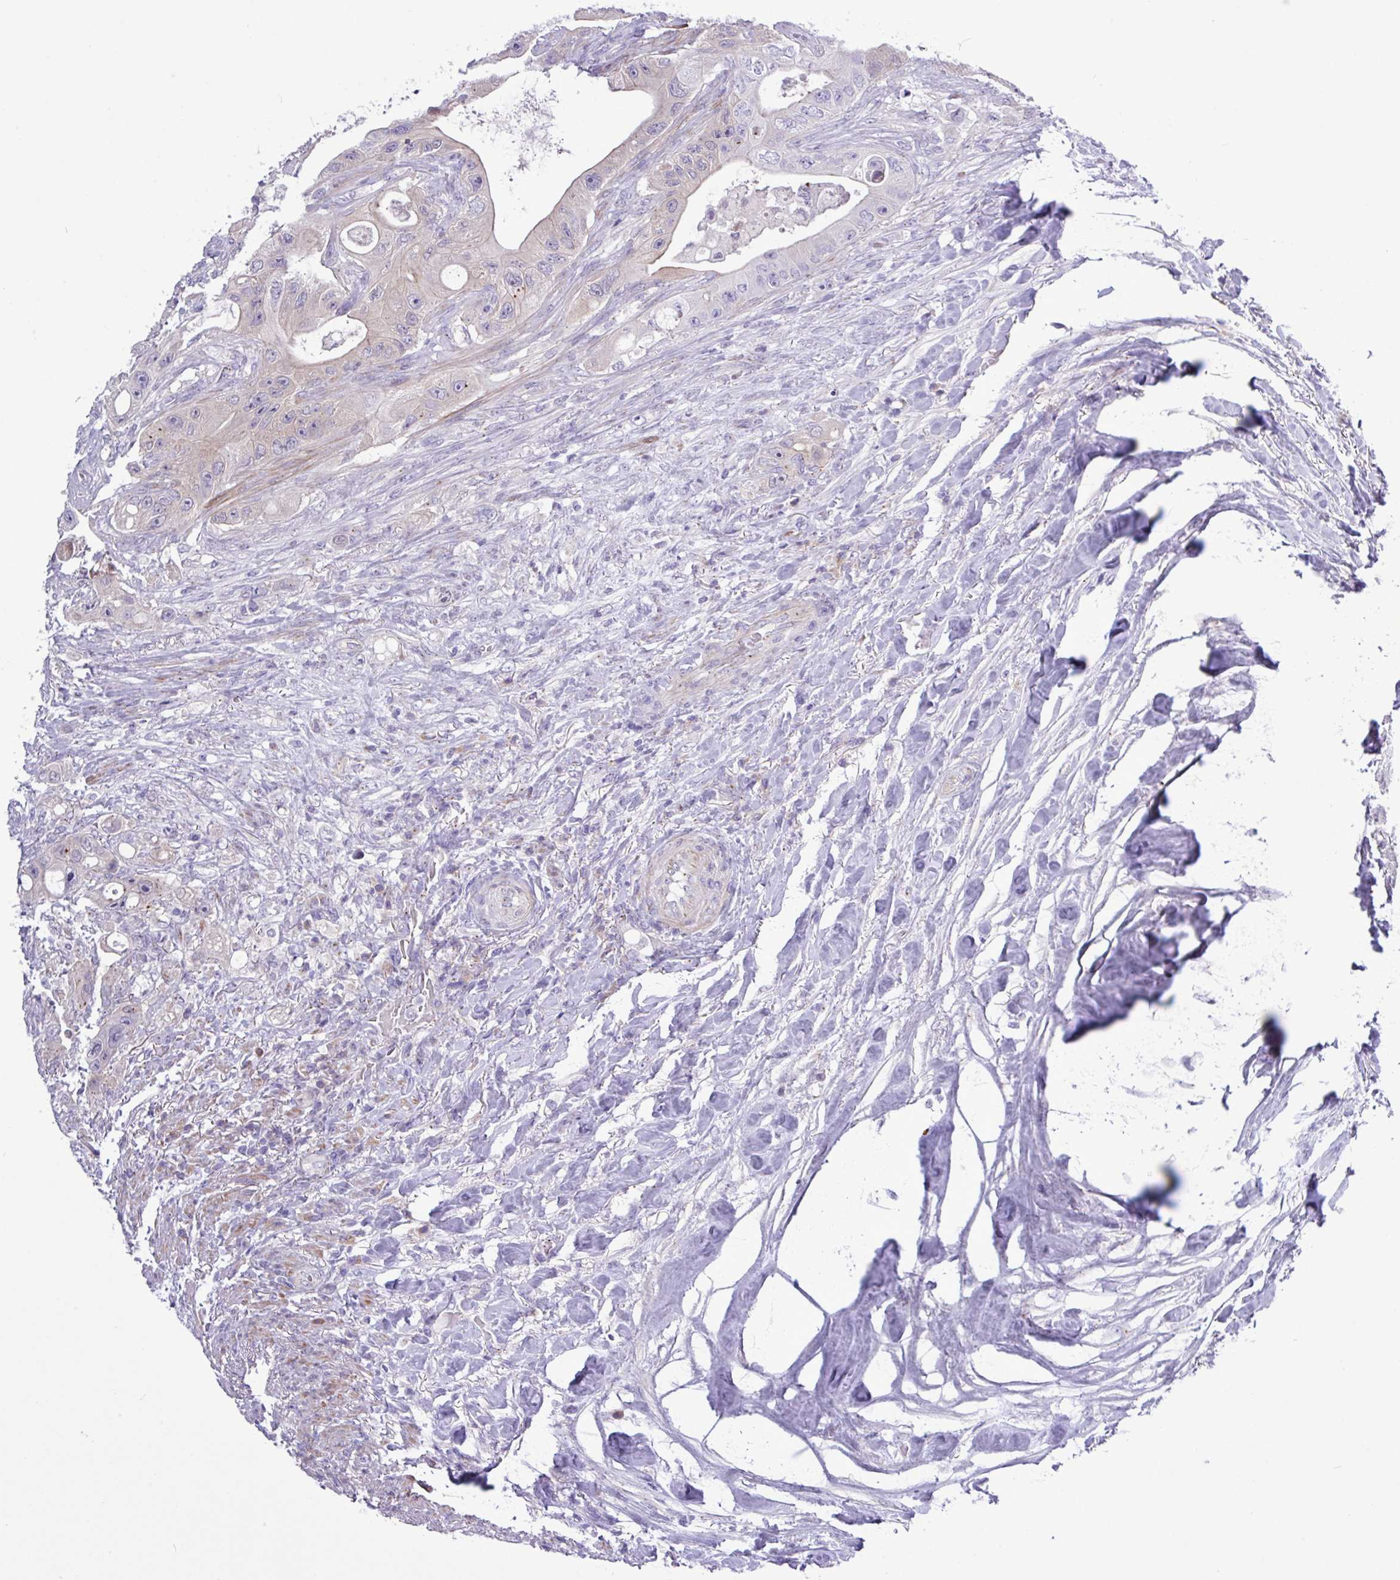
{"staining": {"intensity": "negative", "quantity": "none", "location": "none"}, "tissue": "colorectal cancer", "cell_type": "Tumor cells", "image_type": "cancer", "snomed": [{"axis": "morphology", "description": "Adenocarcinoma, NOS"}, {"axis": "topography", "description": "Colon"}], "caption": "Tumor cells show no significant protein staining in colorectal adenocarcinoma.", "gene": "SPINK8", "patient": {"sex": "female", "age": 46}}